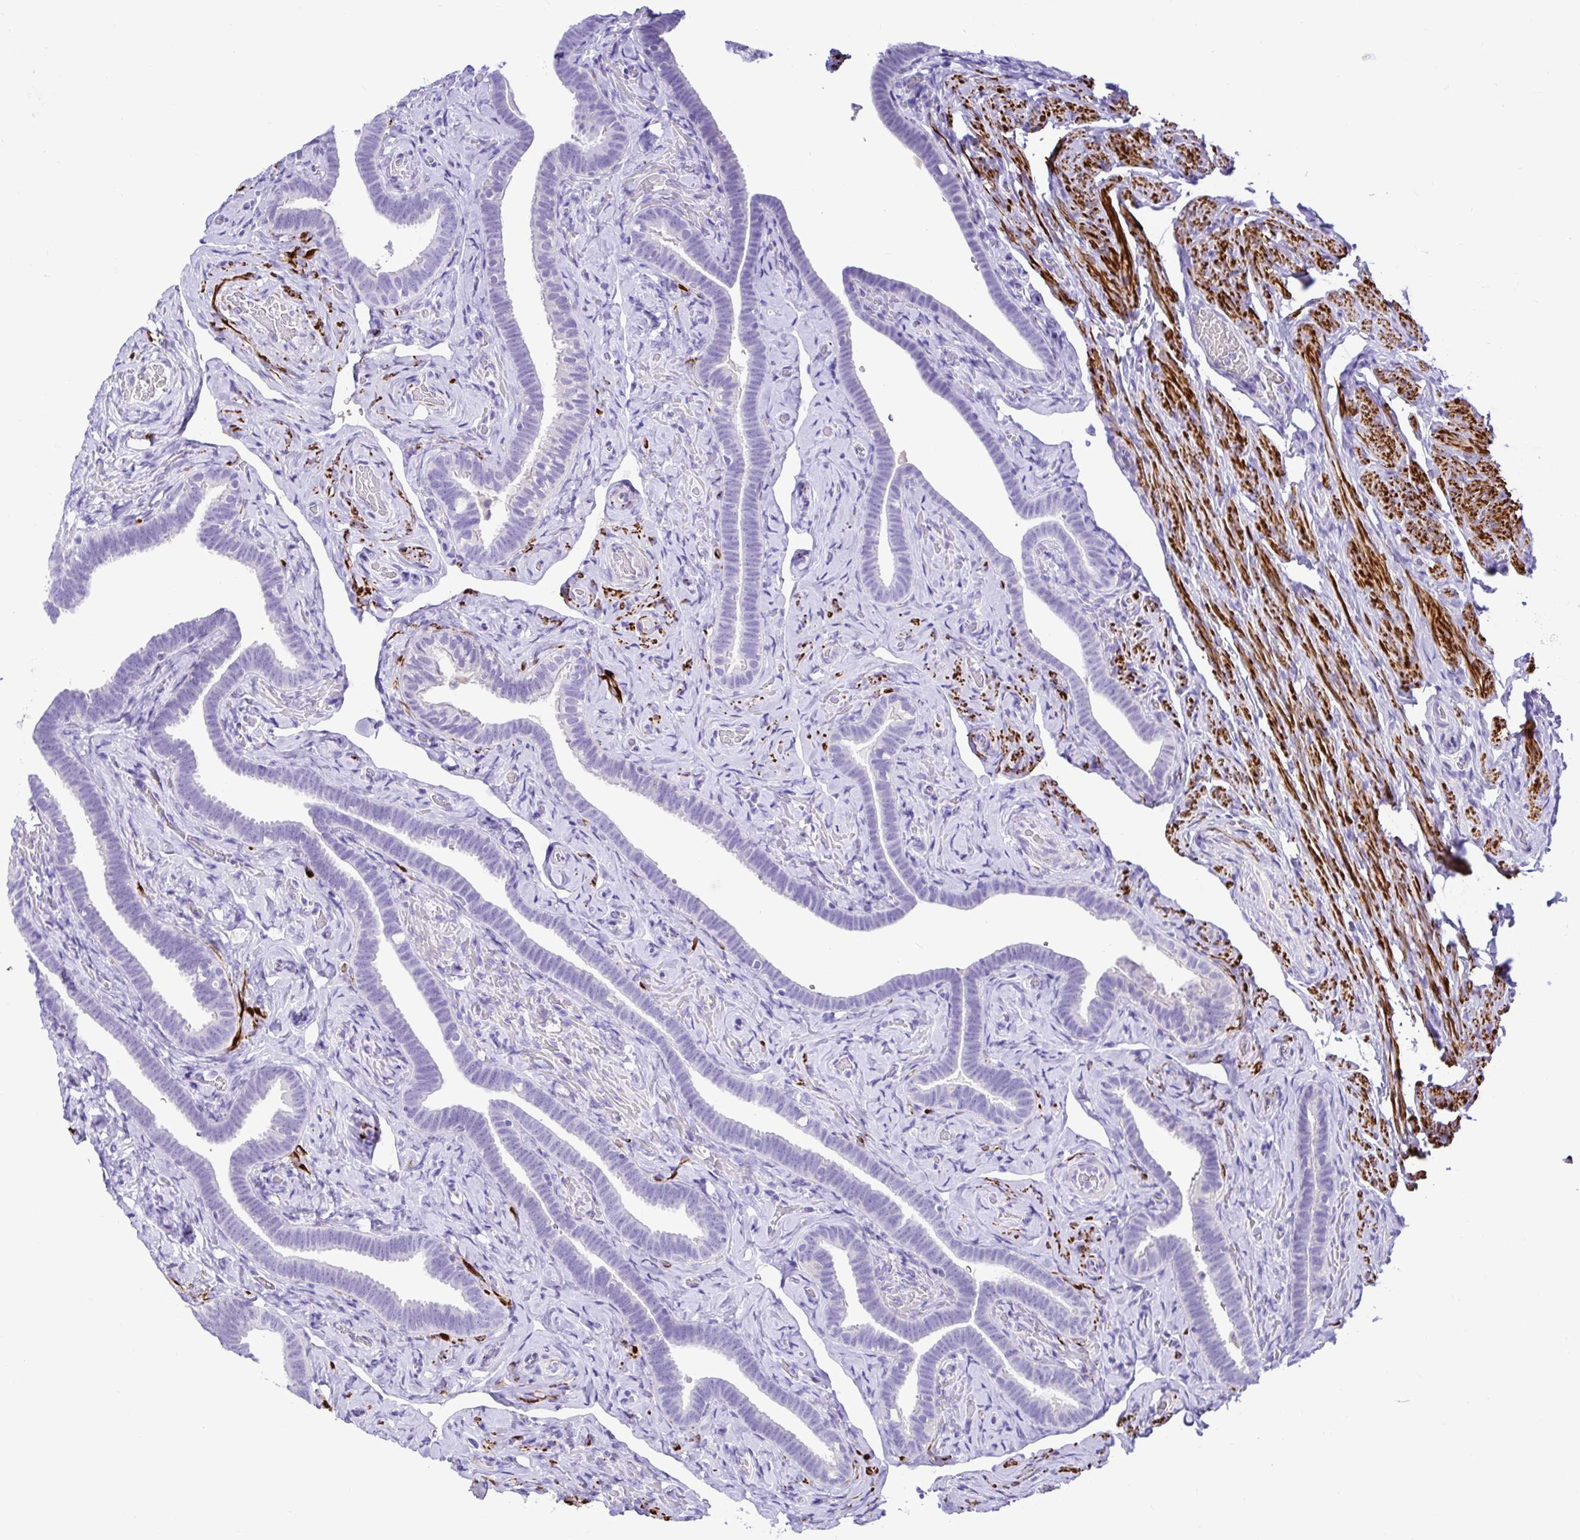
{"staining": {"intensity": "negative", "quantity": "none", "location": "none"}, "tissue": "fallopian tube", "cell_type": "Glandular cells", "image_type": "normal", "snomed": [{"axis": "morphology", "description": "Normal tissue, NOS"}, {"axis": "topography", "description": "Fallopian tube"}], "caption": "Protein analysis of unremarkable fallopian tube displays no significant positivity in glandular cells.", "gene": "BACE2", "patient": {"sex": "female", "age": 69}}